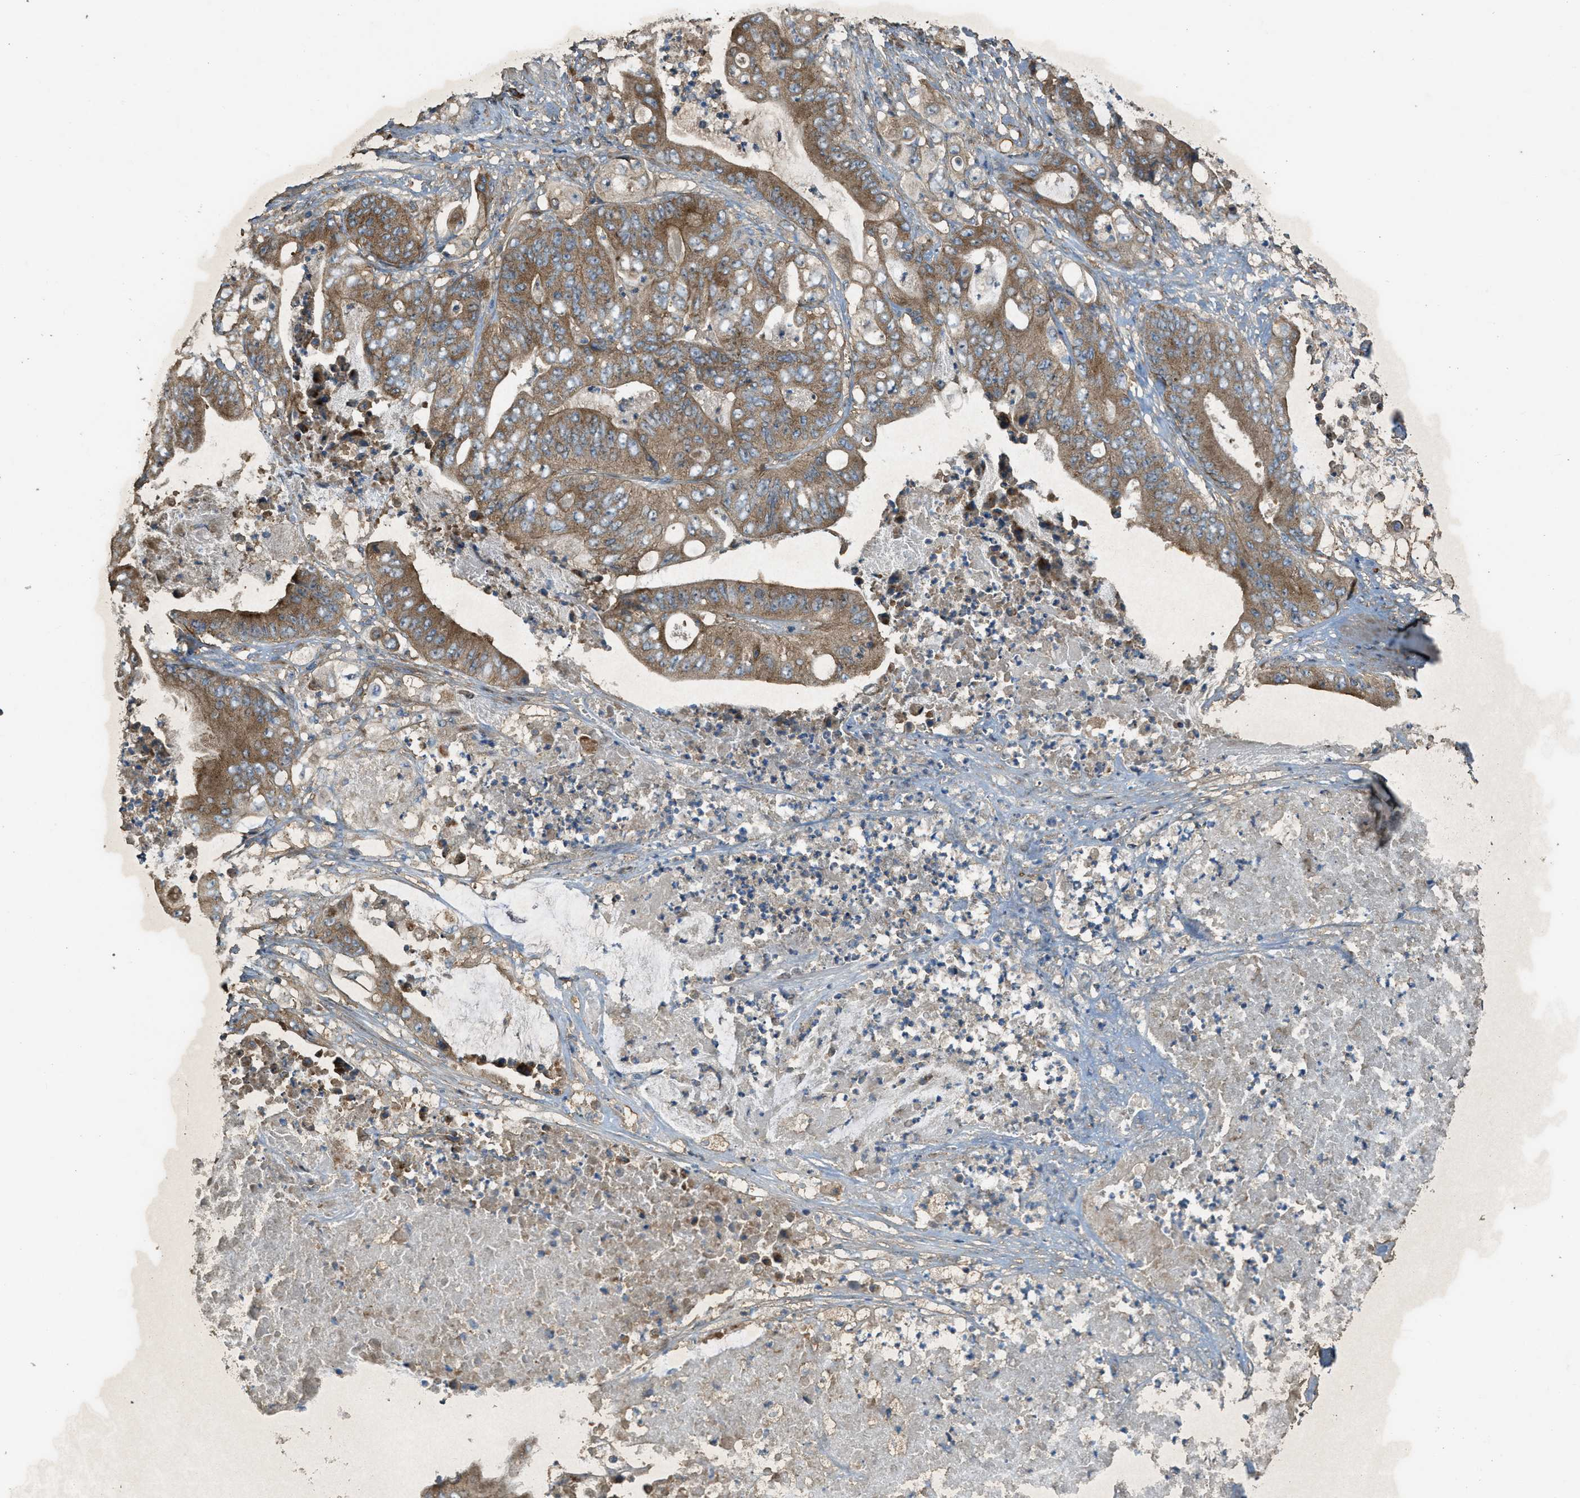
{"staining": {"intensity": "moderate", "quantity": ">75%", "location": "cytoplasmic/membranous"}, "tissue": "stomach cancer", "cell_type": "Tumor cells", "image_type": "cancer", "snomed": [{"axis": "morphology", "description": "Adenocarcinoma, NOS"}, {"axis": "topography", "description": "Stomach"}], "caption": "Human stomach adenocarcinoma stained for a protein (brown) shows moderate cytoplasmic/membranous positive positivity in about >75% of tumor cells.", "gene": "MAP3K8", "patient": {"sex": "female", "age": 73}}